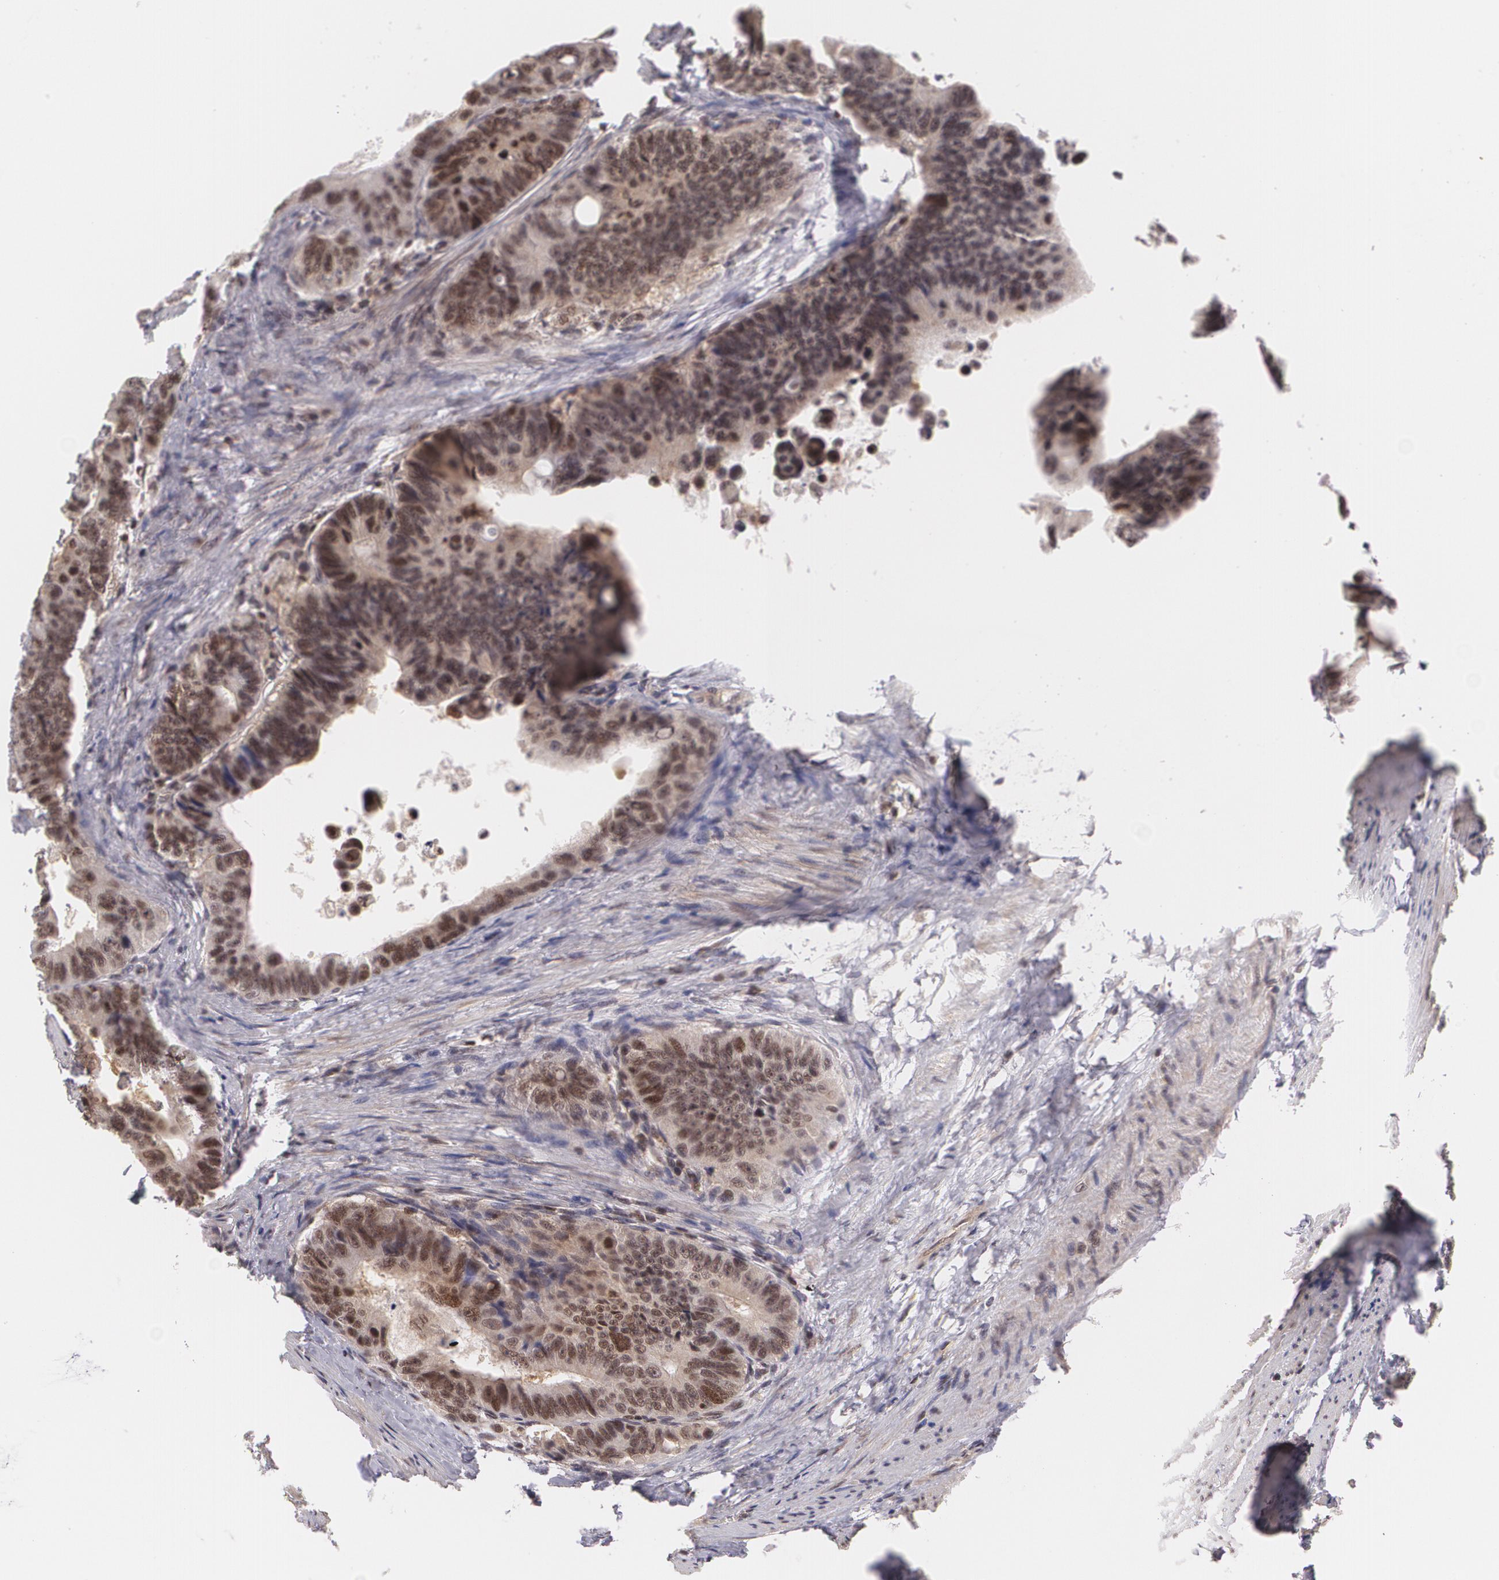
{"staining": {"intensity": "moderate", "quantity": ">75%", "location": "cytoplasmic/membranous,nuclear"}, "tissue": "colorectal cancer", "cell_type": "Tumor cells", "image_type": "cancer", "snomed": [{"axis": "morphology", "description": "Adenocarcinoma, NOS"}, {"axis": "topography", "description": "Colon"}], "caption": "A photomicrograph showing moderate cytoplasmic/membranous and nuclear staining in approximately >75% of tumor cells in colorectal adenocarcinoma, as visualized by brown immunohistochemical staining.", "gene": "CUL2", "patient": {"sex": "female", "age": 55}}